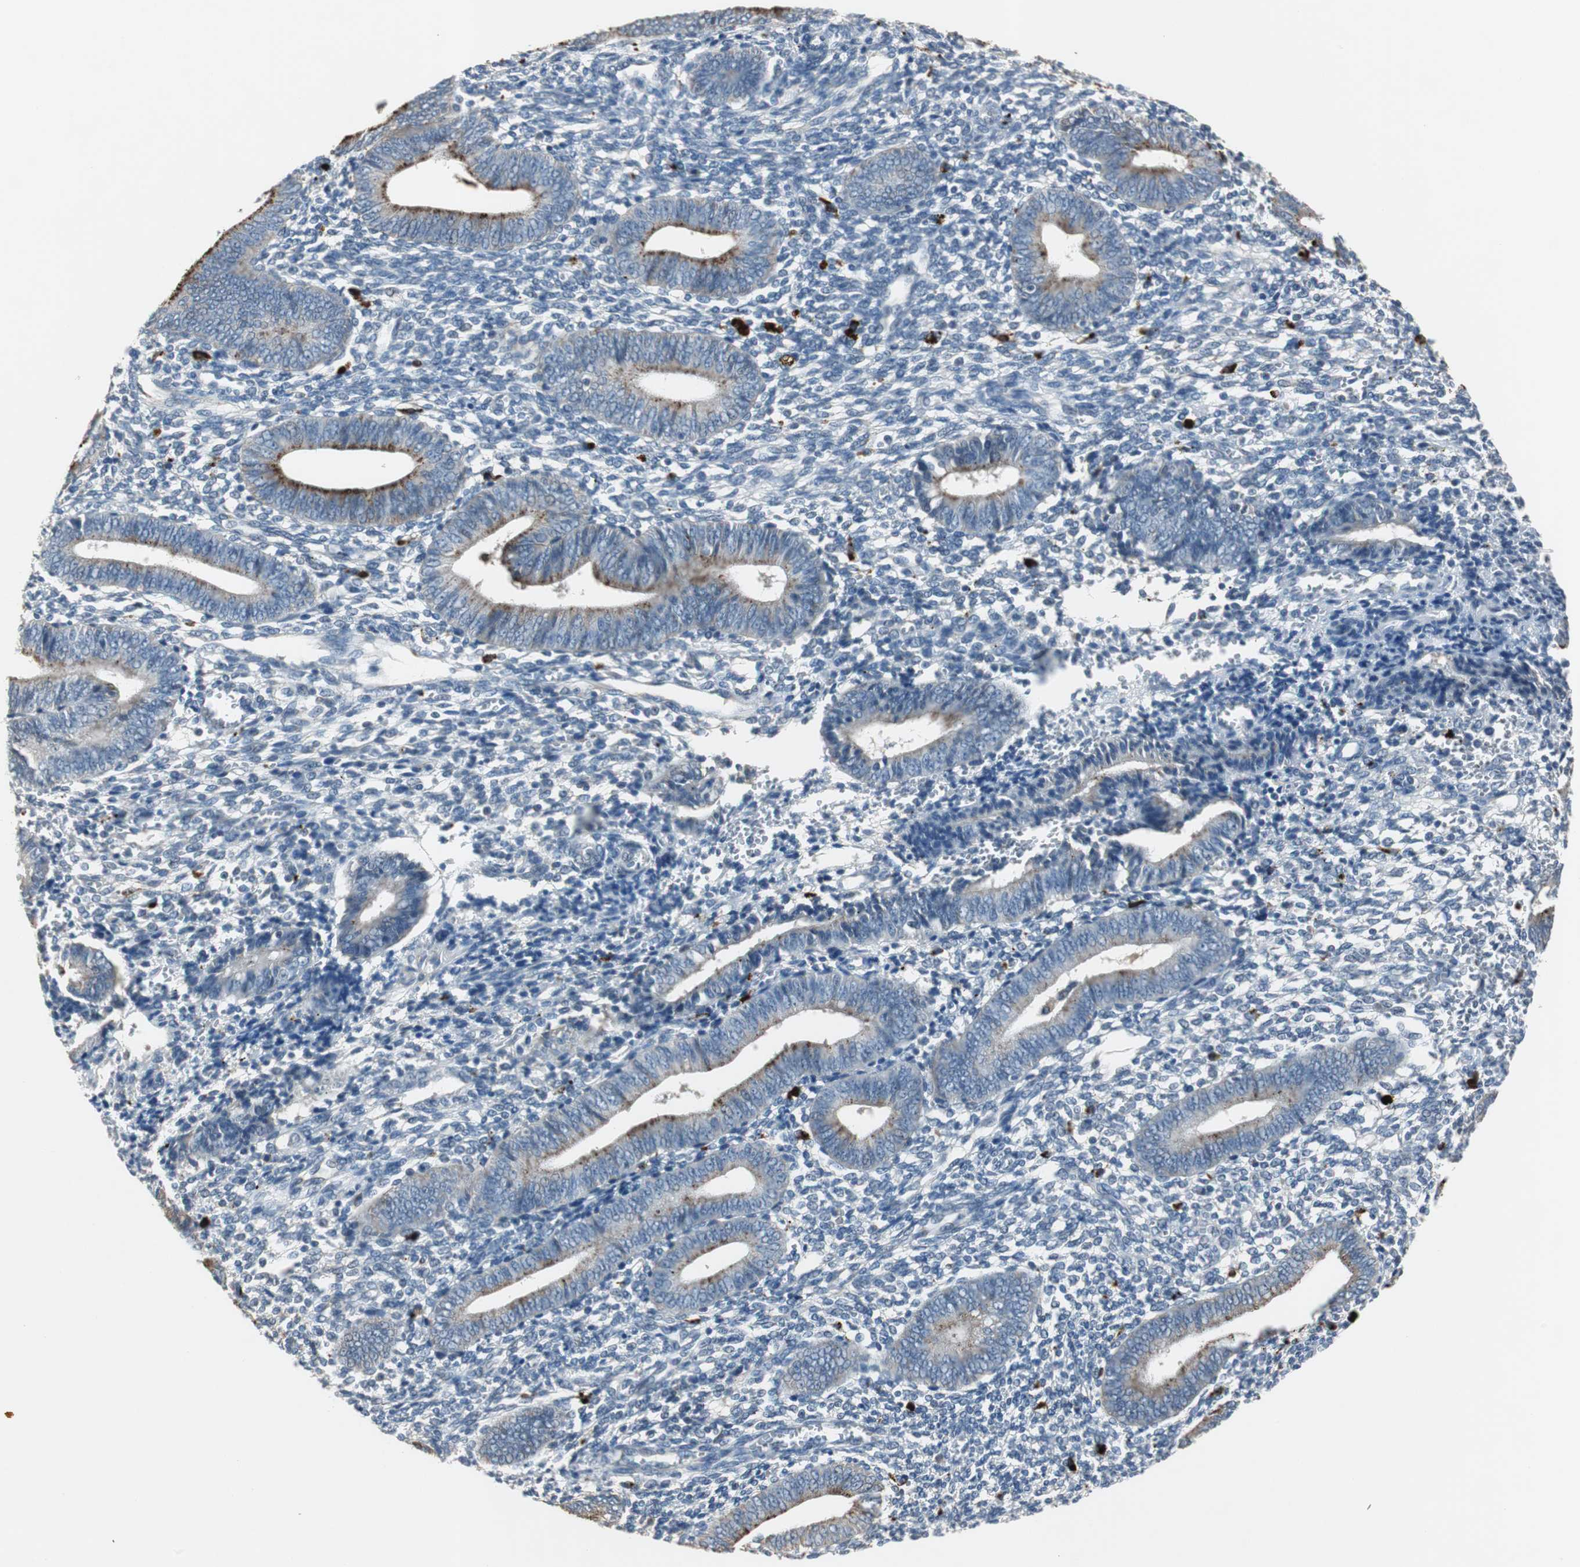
{"staining": {"intensity": "negative", "quantity": "none", "location": "none"}, "tissue": "endometrium", "cell_type": "Cells in endometrial stroma", "image_type": "normal", "snomed": [{"axis": "morphology", "description": "Normal tissue, NOS"}, {"axis": "topography", "description": "Uterus"}, {"axis": "topography", "description": "Endometrium"}], "caption": "DAB (3,3'-diaminobenzidine) immunohistochemical staining of normal endometrium demonstrates no significant positivity in cells in endometrial stroma. (DAB (3,3'-diaminobenzidine) IHC visualized using brightfield microscopy, high magnification).", "gene": "PCYT1B", "patient": {"sex": "female", "age": 33}}